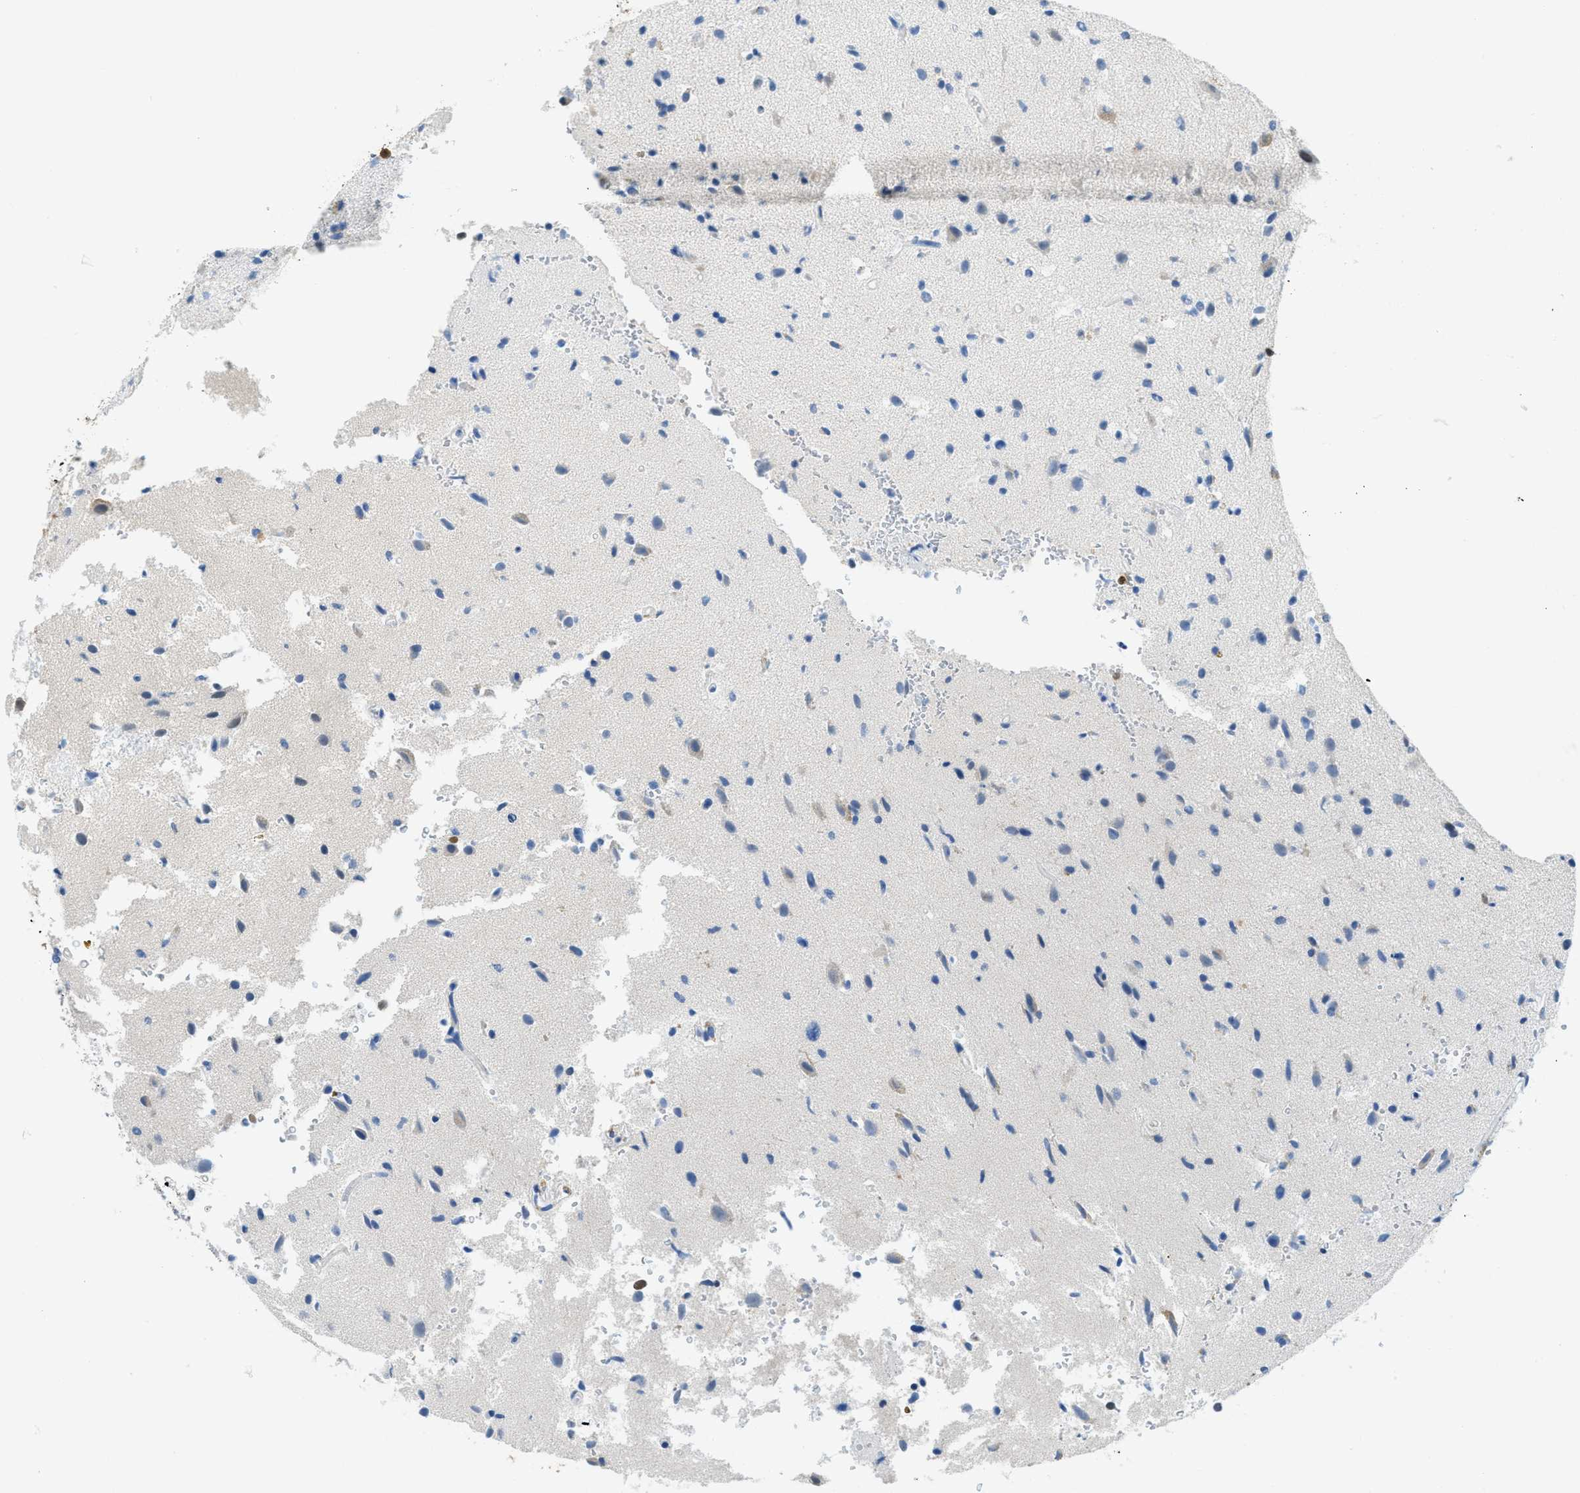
{"staining": {"intensity": "negative", "quantity": "none", "location": "none"}, "tissue": "glioma", "cell_type": "Tumor cells", "image_type": "cancer", "snomed": [{"axis": "morphology", "description": "Glioma, malignant, High grade"}, {"axis": "topography", "description": "Brain"}], "caption": "Tumor cells show no significant protein positivity in high-grade glioma (malignant).", "gene": "FAM151A", "patient": {"sex": "male", "age": 33}}